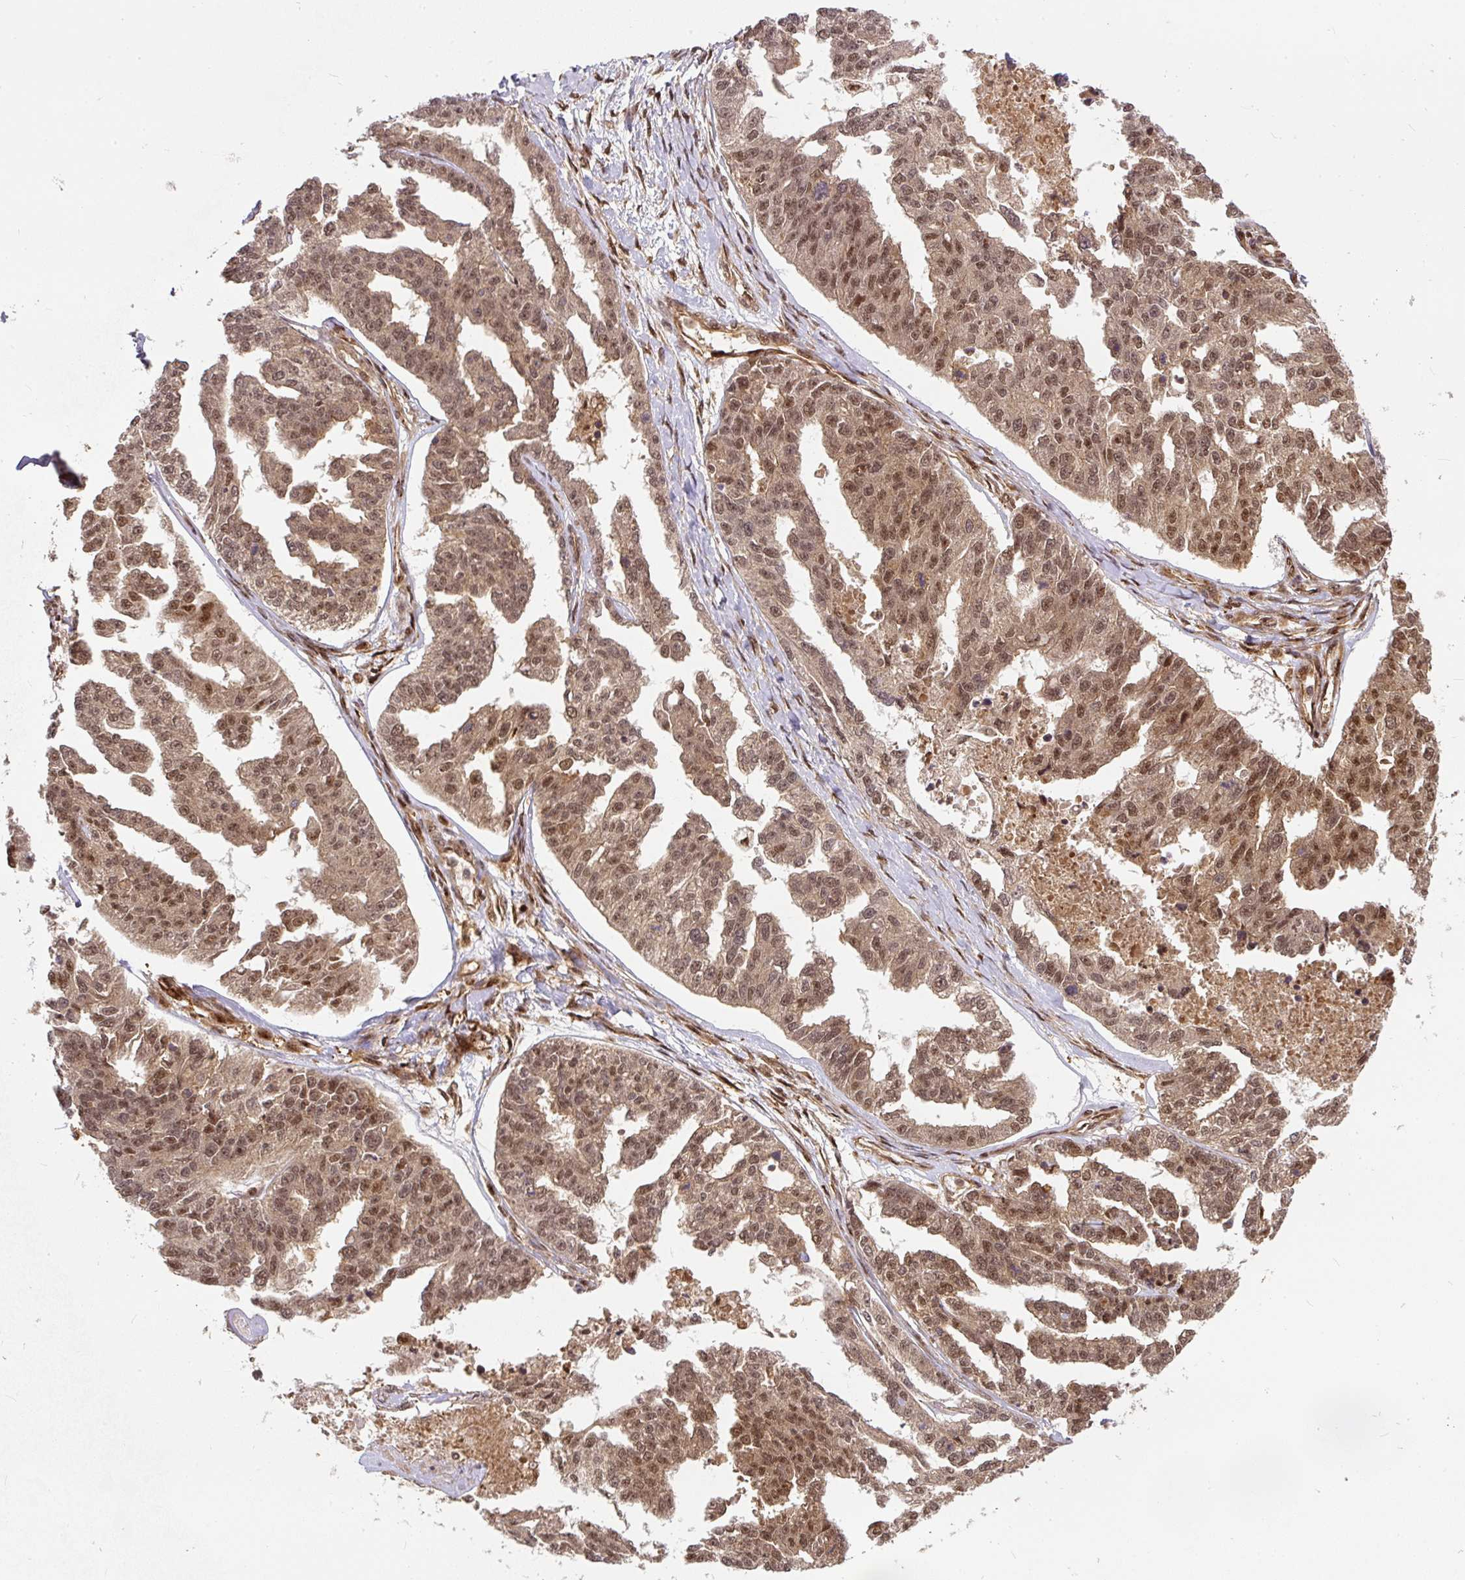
{"staining": {"intensity": "moderate", "quantity": ">75%", "location": "cytoplasmic/membranous,nuclear"}, "tissue": "ovarian cancer", "cell_type": "Tumor cells", "image_type": "cancer", "snomed": [{"axis": "morphology", "description": "Cystadenocarcinoma, serous, NOS"}, {"axis": "topography", "description": "Ovary"}], "caption": "Human ovarian cancer (serous cystadenocarcinoma) stained with a protein marker demonstrates moderate staining in tumor cells.", "gene": "PSMD1", "patient": {"sex": "female", "age": 58}}